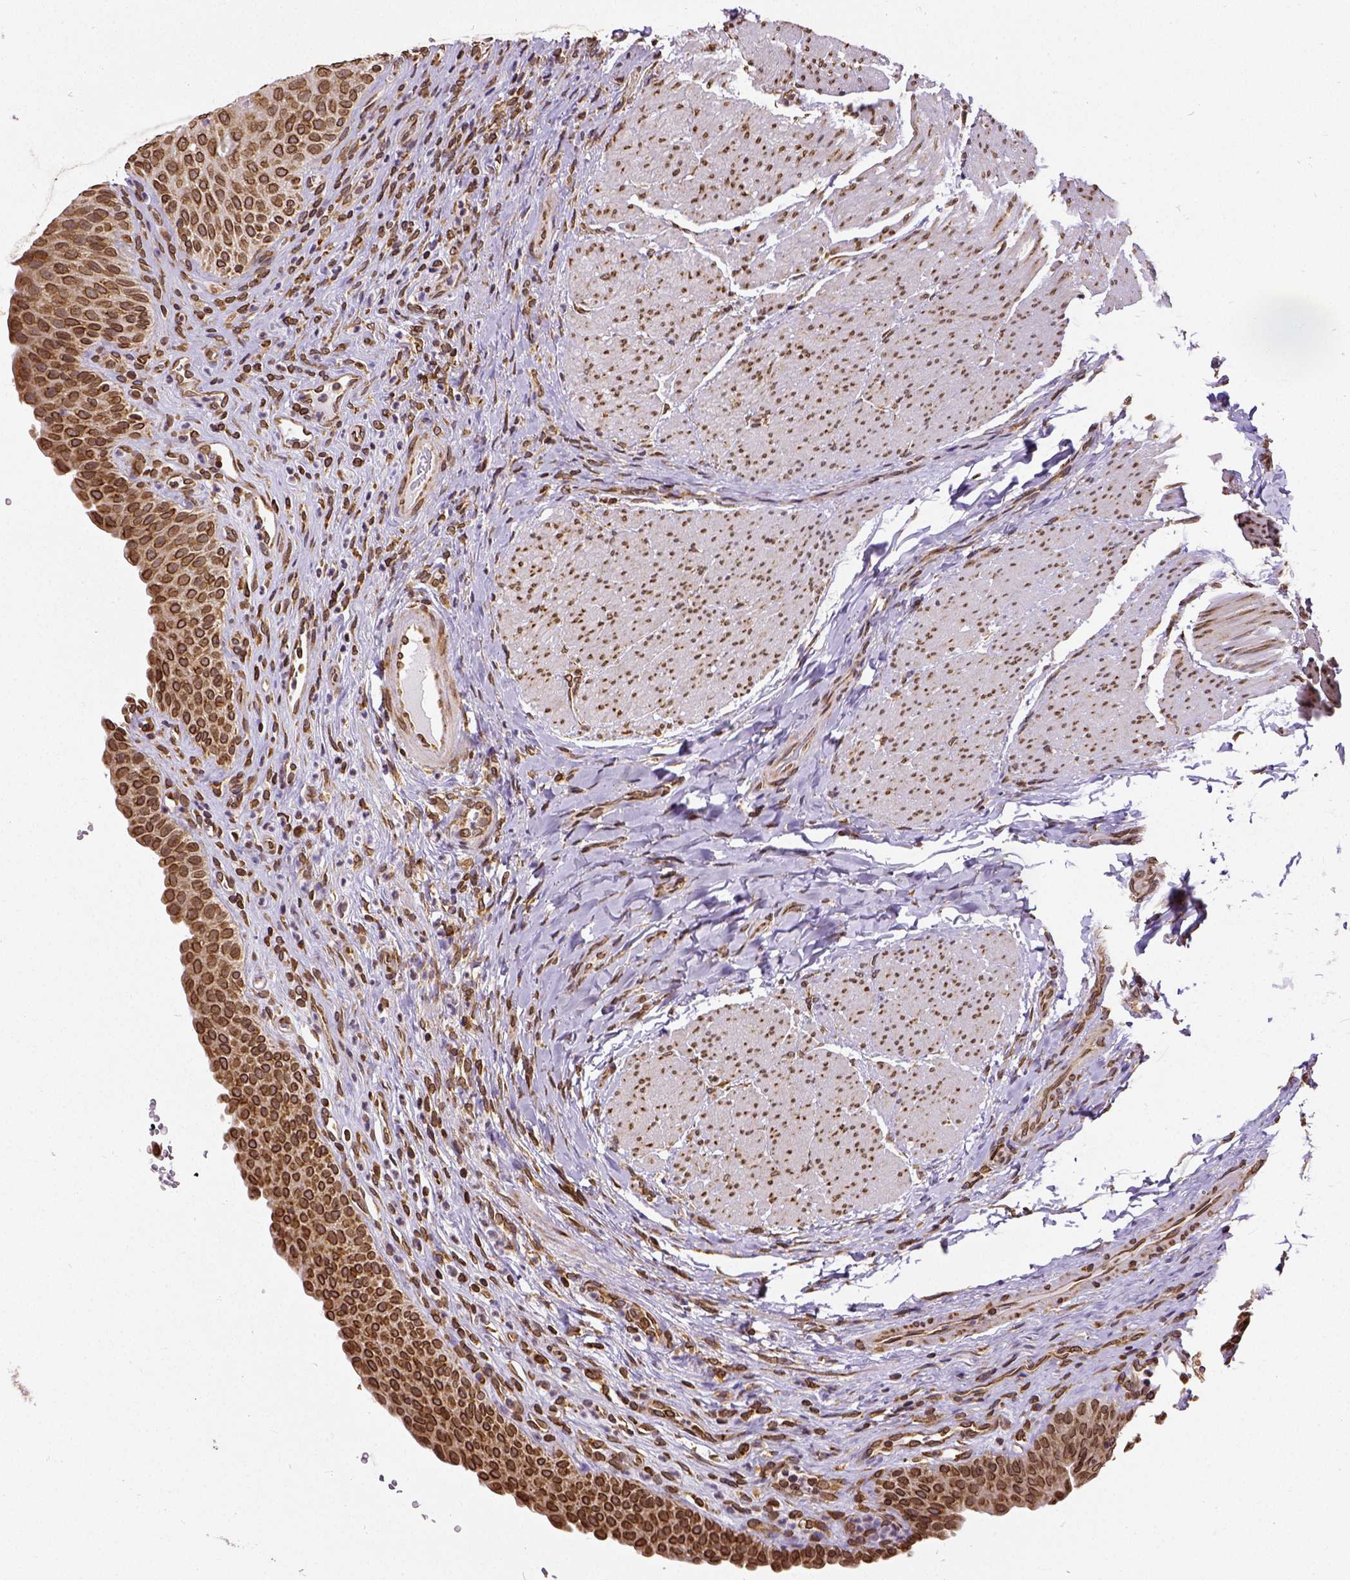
{"staining": {"intensity": "strong", "quantity": ">75%", "location": "cytoplasmic/membranous,nuclear"}, "tissue": "urinary bladder", "cell_type": "Urothelial cells", "image_type": "normal", "snomed": [{"axis": "morphology", "description": "Normal tissue, NOS"}, {"axis": "topography", "description": "Urinary bladder"}, {"axis": "topography", "description": "Peripheral nerve tissue"}], "caption": "This photomicrograph shows normal urinary bladder stained with IHC to label a protein in brown. The cytoplasmic/membranous,nuclear of urothelial cells show strong positivity for the protein. Nuclei are counter-stained blue.", "gene": "MTDH", "patient": {"sex": "male", "age": 66}}